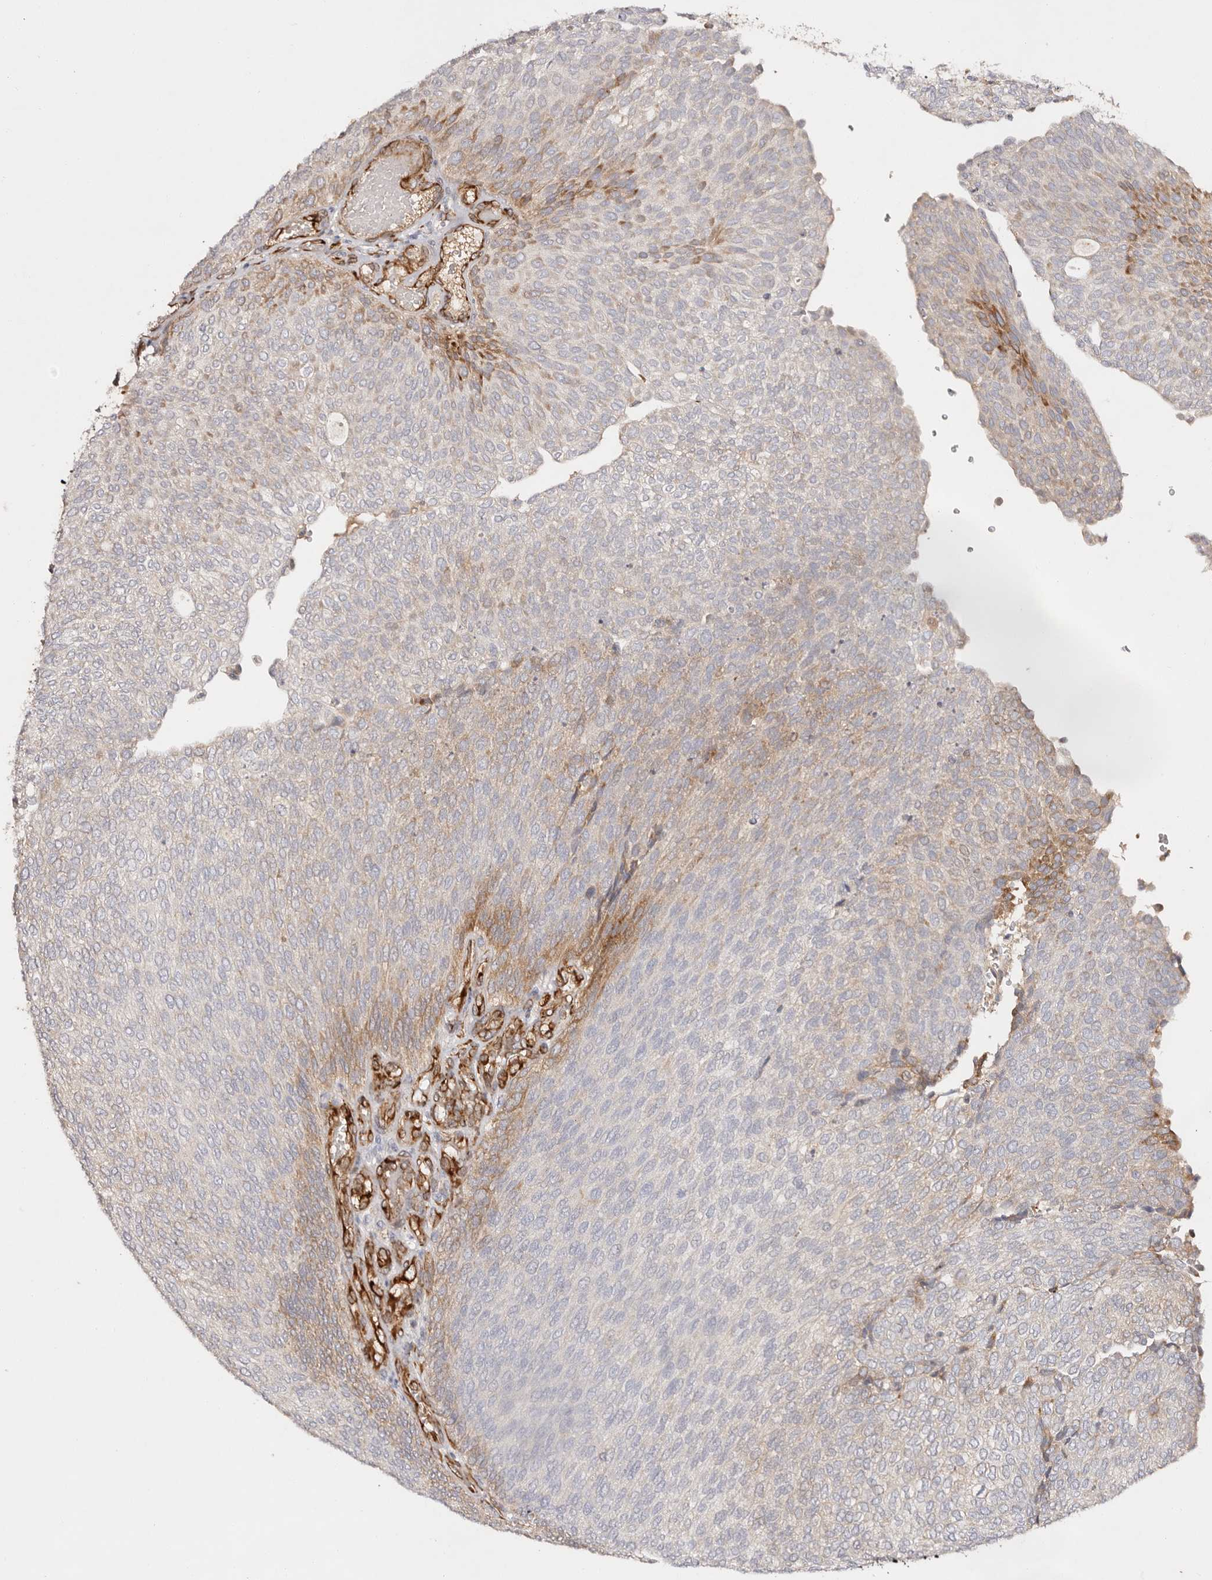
{"staining": {"intensity": "moderate", "quantity": "<25%", "location": "cytoplasmic/membranous"}, "tissue": "urothelial cancer", "cell_type": "Tumor cells", "image_type": "cancer", "snomed": [{"axis": "morphology", "description": "Urothelial carcinoma, Low grade"}, {"axis": "topography", "description": "Urinary bladder"}], "caption": "The micrograph reveals a brown stain indicating the presence of a protein in the cytoplasmic/membranous of tumor cells in urothelial carcinoma (low-grade). (Brightfield microscopy of DAB IHC at high magnification).", "gene": "SERPINH1", "patient": {"sex": "female", "age": 79}}